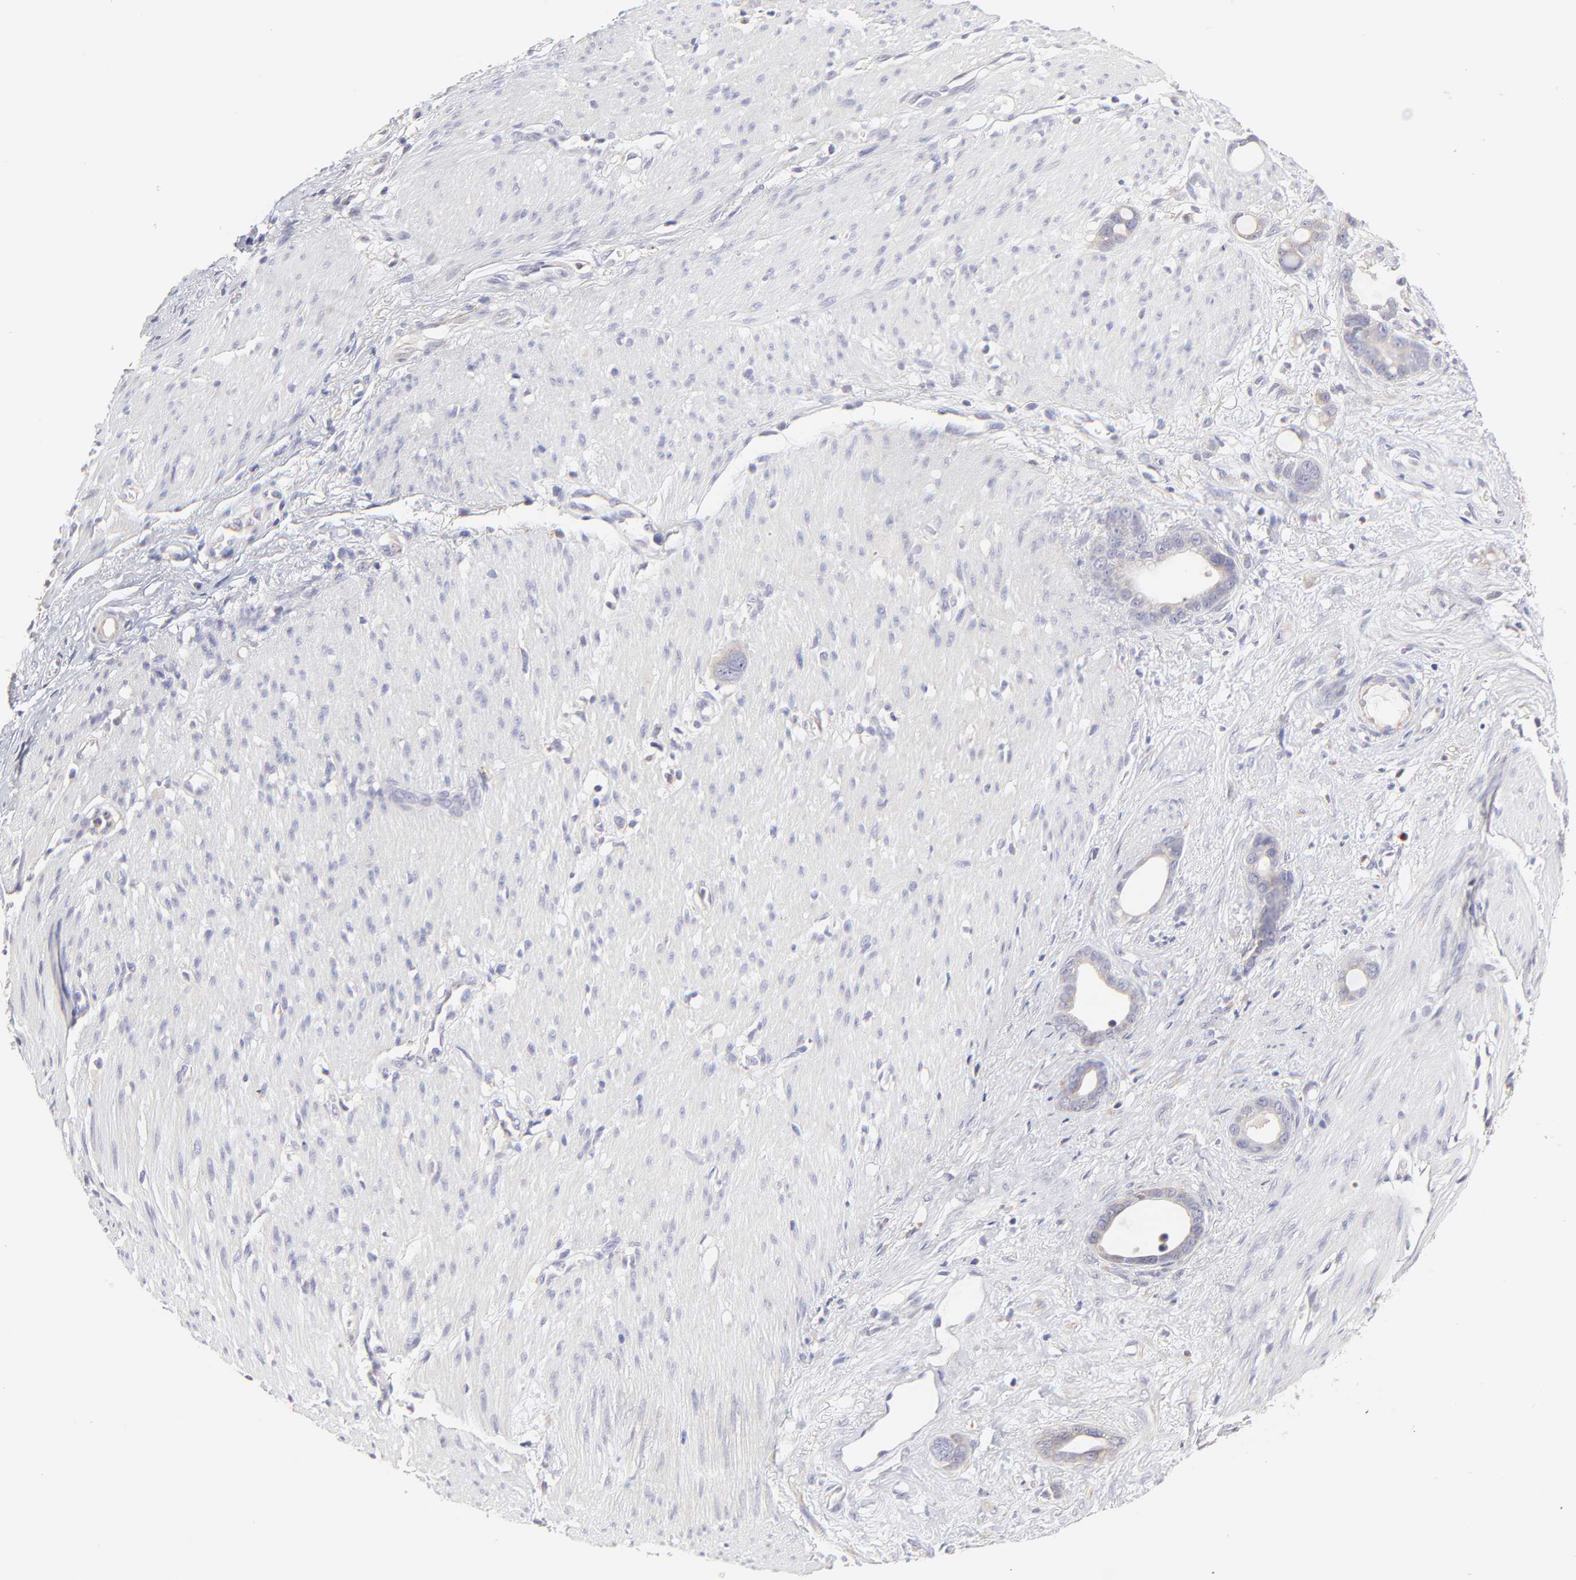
{"staining": {"intensity": "weak", "quantity": "25%-75%", "location": "cytoplasmic/membranous"}, "tissue": "stomach cancer", "cell_type": "Tumor cells", "image_type": "cancer", "snomed": [{"axis": "morphology", "description": "Adenocarcinoma, NOS"}, {"axis": "topography", "description": "Stomach"}], "caption": "Immunohistochemistry (DAB (3,3'-diaminobenzidine)) staining of stomach cancer shows weak cytoplasmic/membranous protein staining in about 25%-75% of tumor cells.", "gene": "GCSAM", "patient": {"sex": "female", "age": 75}}